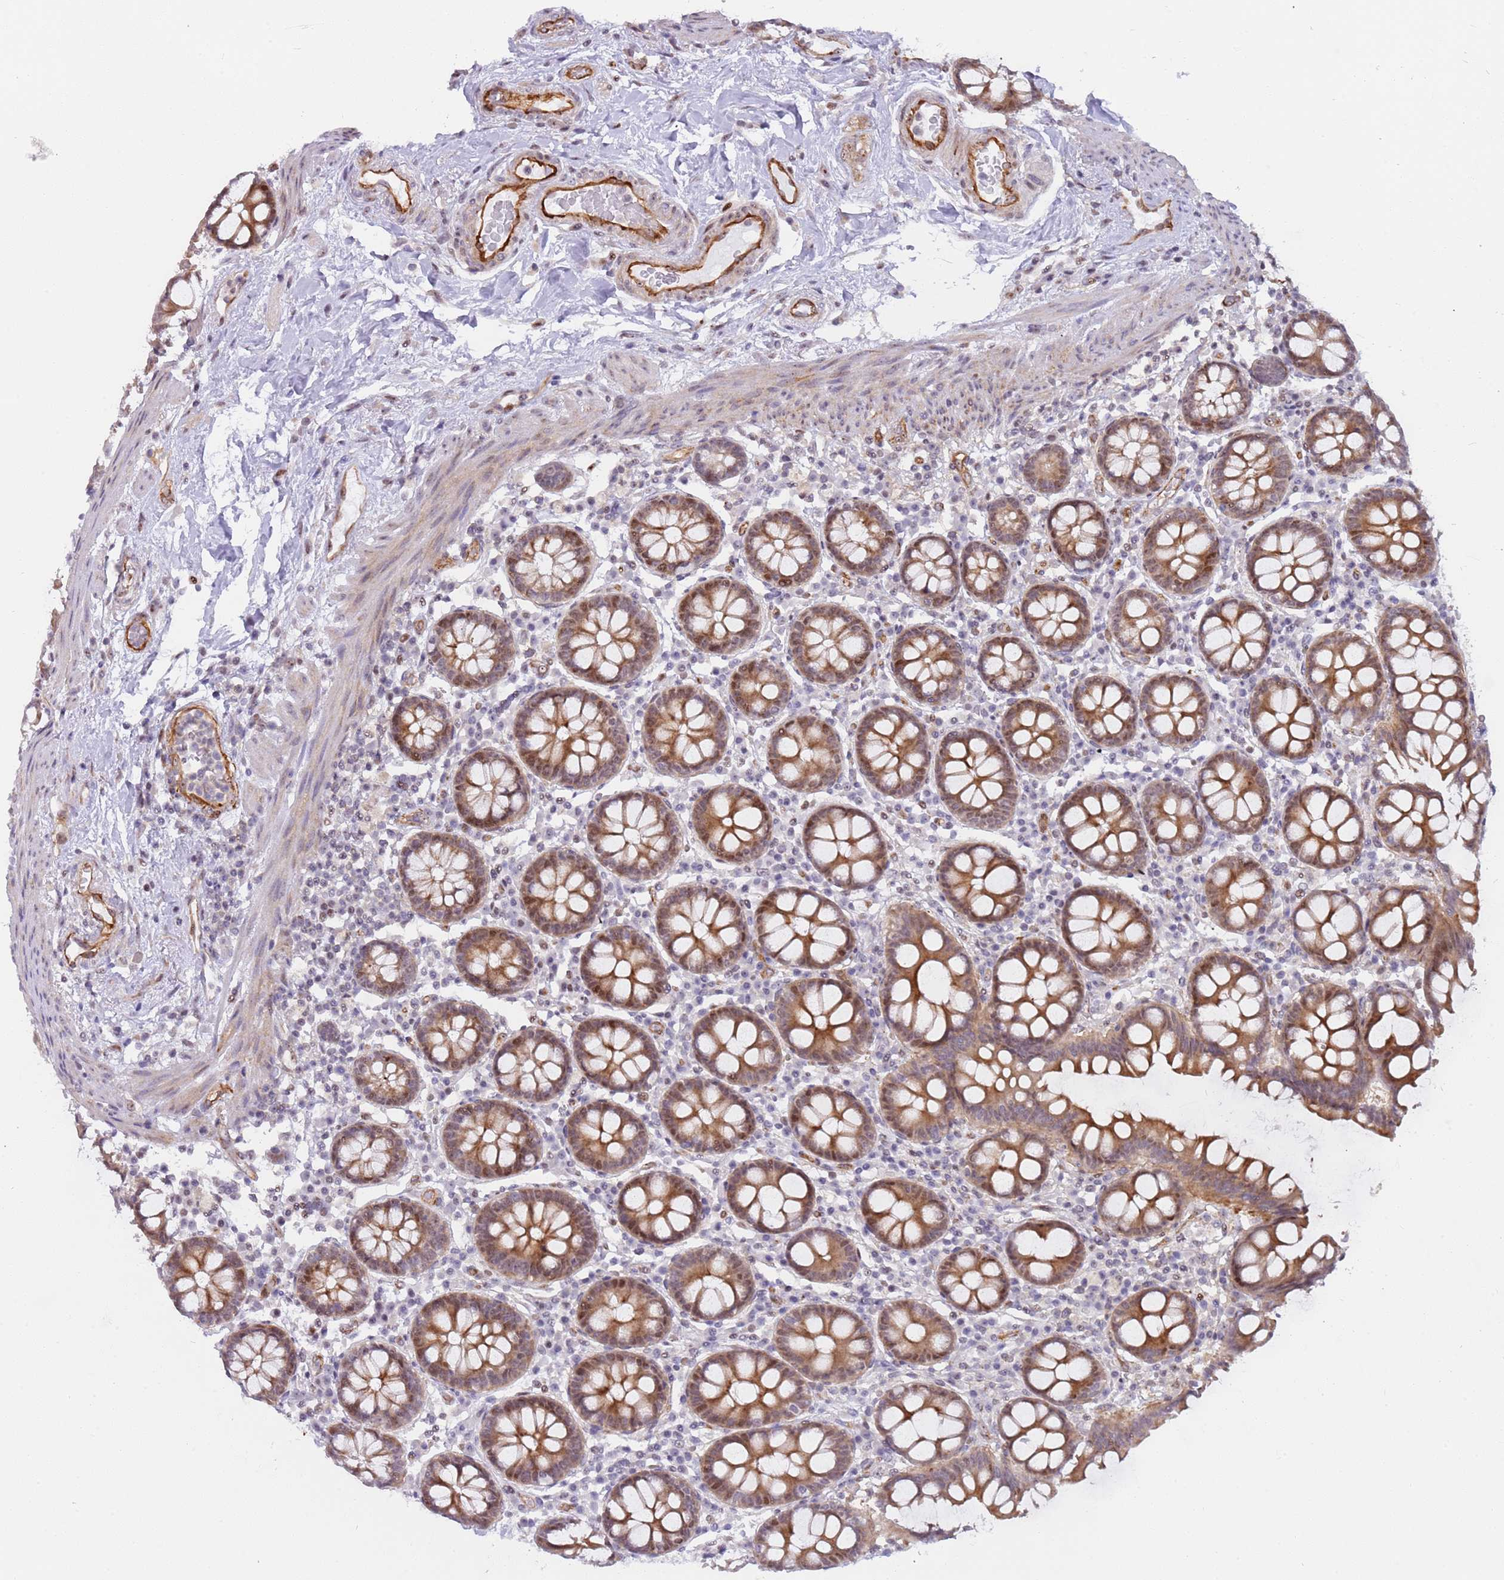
{"staining": {"intensity": "moderate", "quantity": ">75%", "location": "cytoplasmic/membranous"}, "tissue": "colon", "cell_type": "Endothelial cells", "image_type": "normal", "snomed": [{"axis": "morphology", "description": "Normal tissue, NOS"}, {"axis": "topography", "description": "Colon"}], "caption": "Moderate cytoplasmic/membranous protein staining is present in about >75% of endothelial cells in colon.", "gene": "LRMDA", "patient": {"sex": "female", "age": 79}}